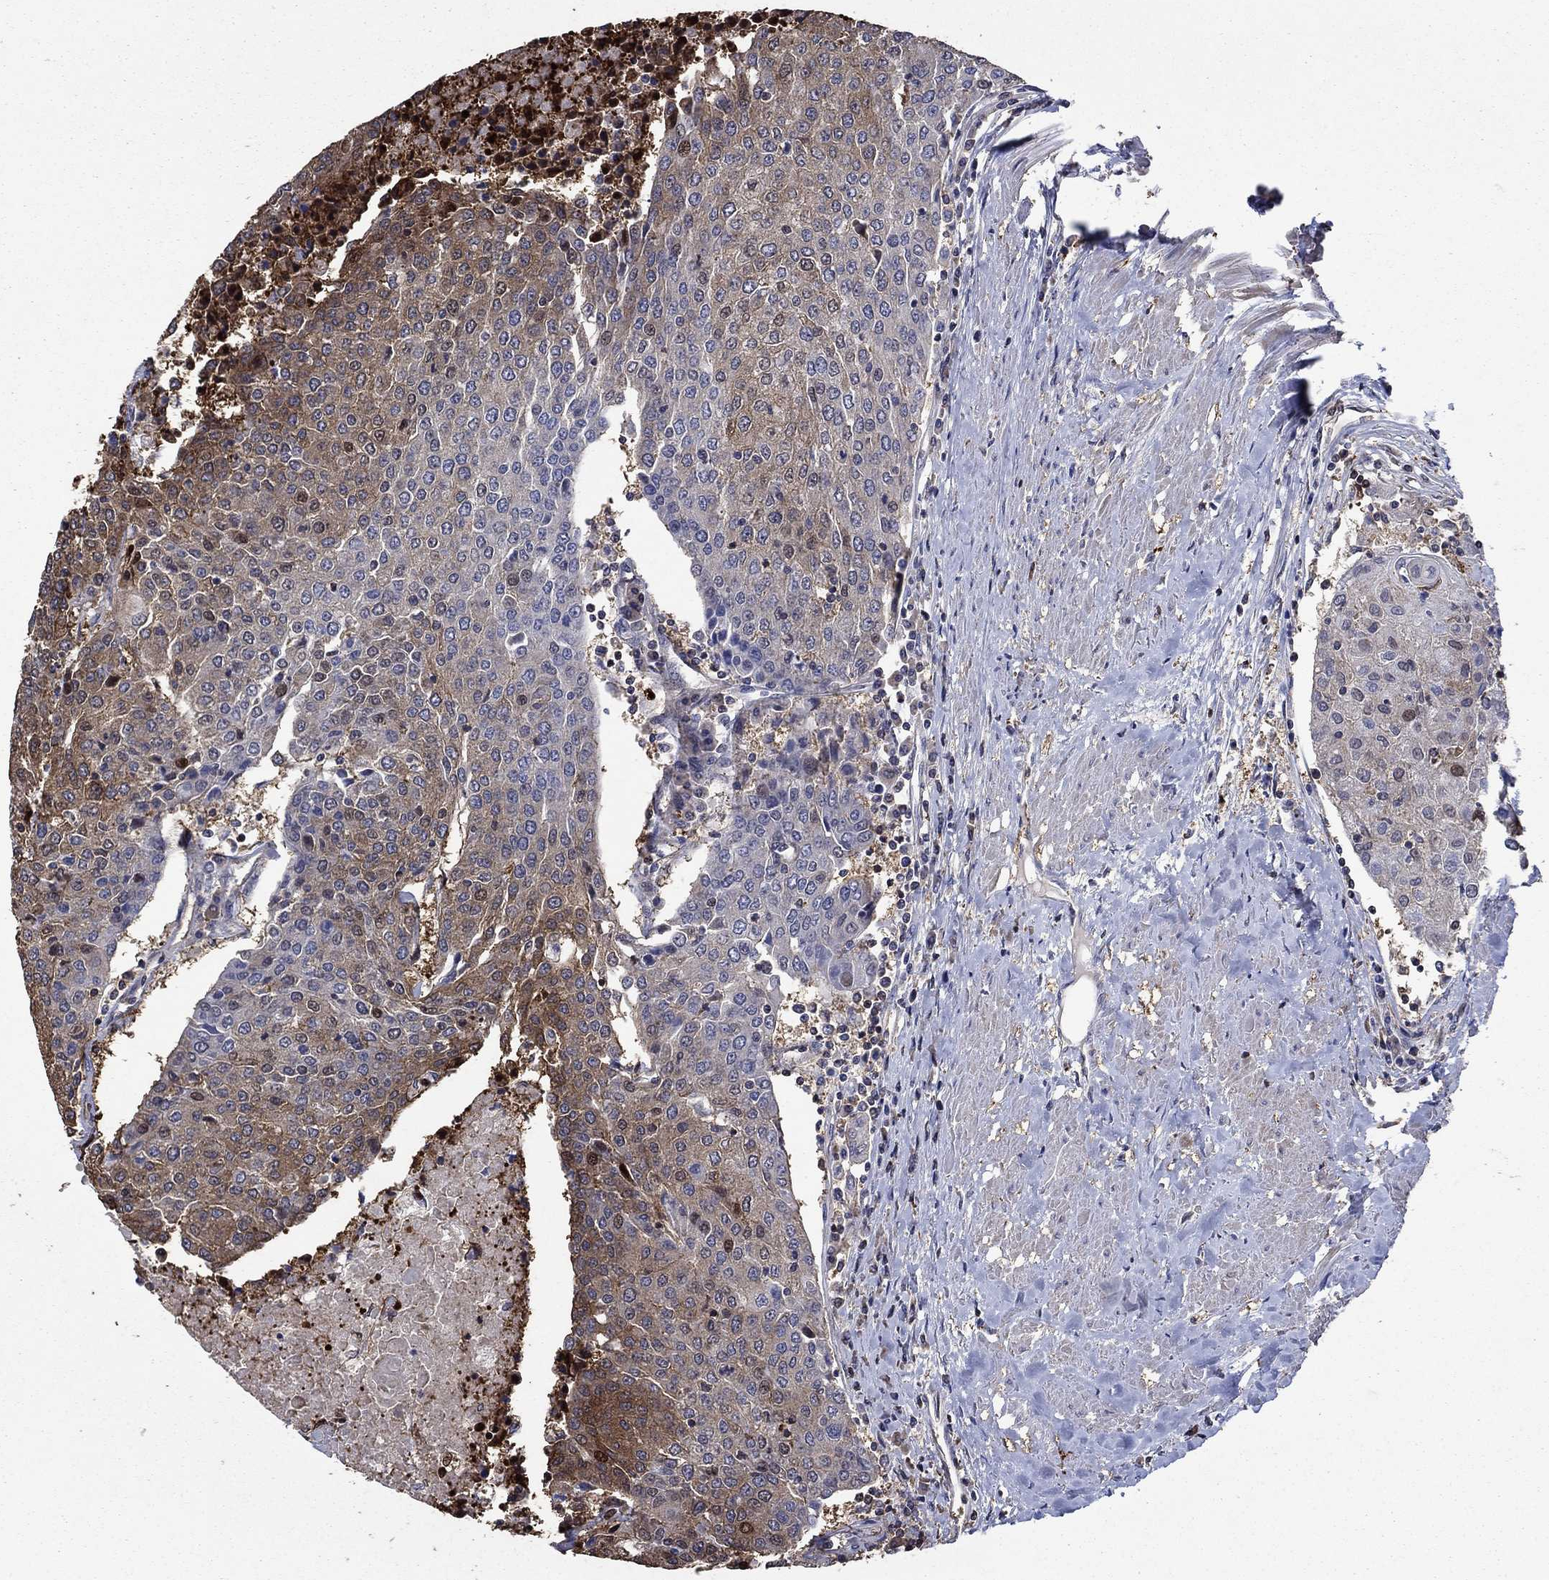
{"staining": {"intensity": "moderate", "quantity": "25%-75%", "location": "cytoplasmic/membranous"}, "tissue": "urothelial cancer", "cell_type": "Tumor cells", "image_type": "cancer", "snomed": [{"axis": "morphology", "description": "Urothelial carcinoma, High grade"}, {"axis": "topography", "description": "Urinary bladder"}], "caption": "Protein staining of high-grade urothelial carcinoma tissue demonstrates moderate cytoplasmic/membranous positivity in approximately 25%-75% of tumor cells.", "gene": "DVL1", "patient": {"sex": "female", "age": 85}}